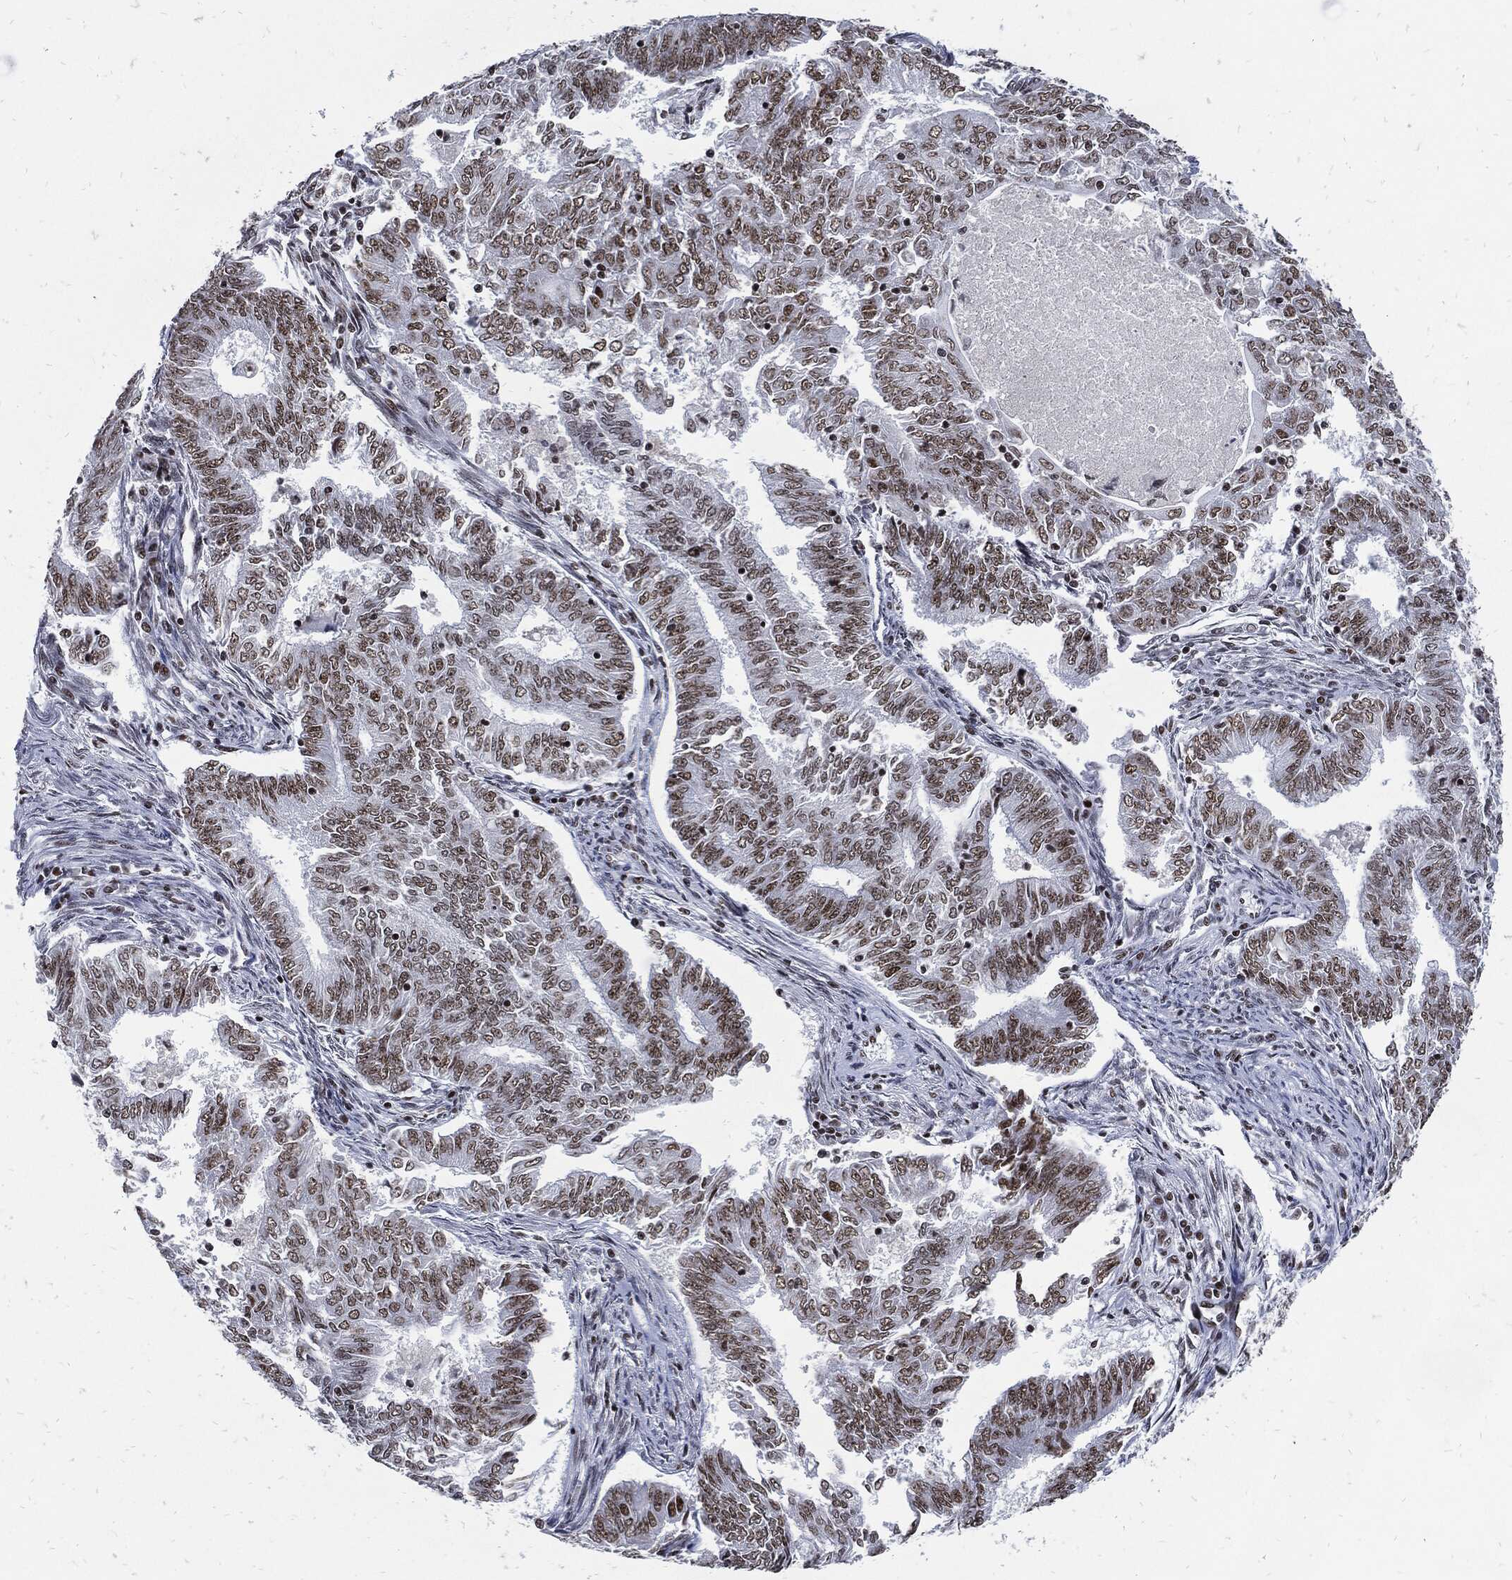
{"staining": {"intensity": "moderate", "quantity": "25%-75%", "location": "nuclear"}, "tissue": "endometrial cancer", "cell_type": "Tumor cells", "image_type": "cancer", "snomed": [{"axis": "morphology", "description": "Adenocarcinoma, NOS"}, {"axis": "topography", "description": "Endometrium"}], "caption": "Protein analysis of adenocarcinoma (endometrial) tissue shows moderate nuclear staining in about 25%-75% of tumor cells.", "gene": "TERF2", "patient": {"sex": "female", "age": 62}}